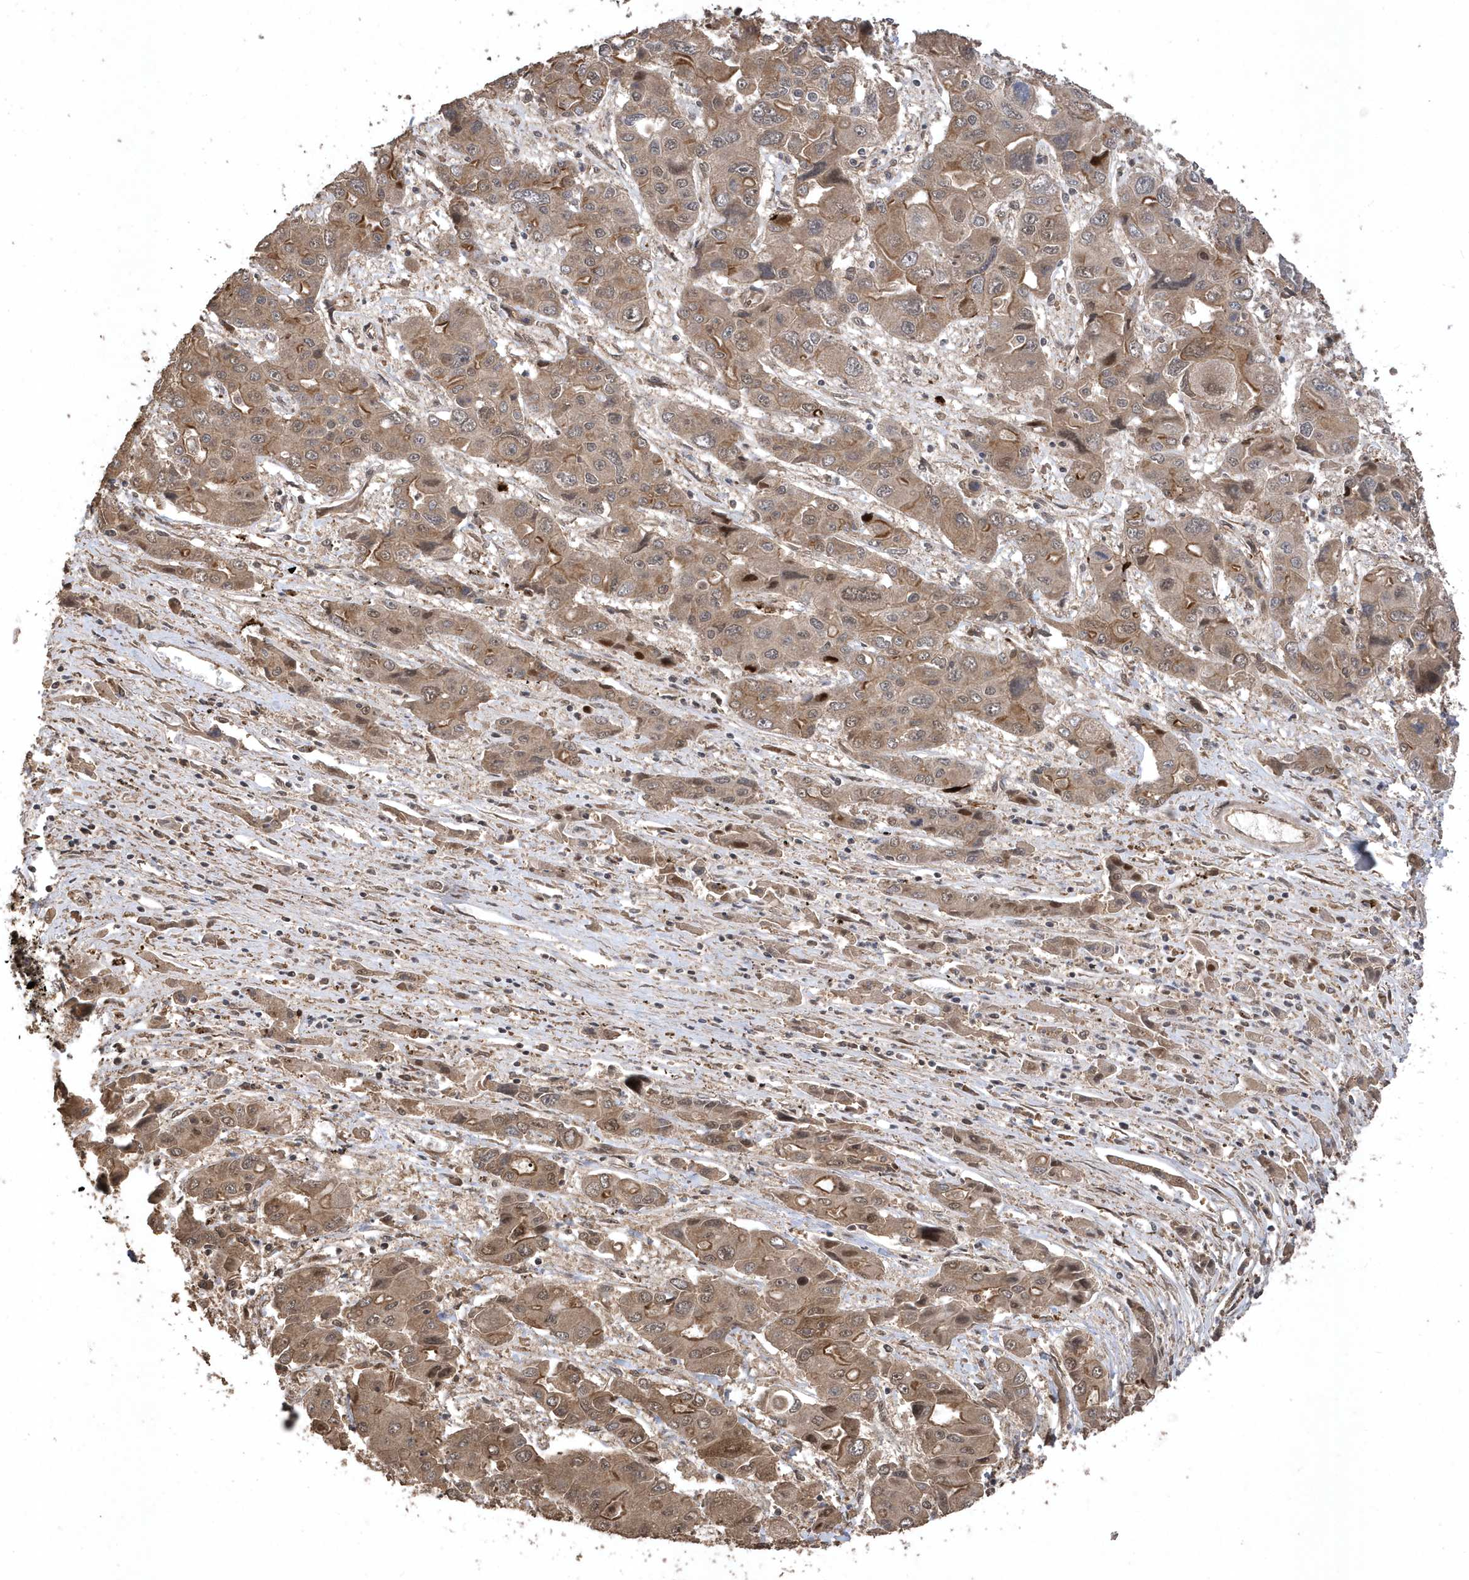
{"staining": {"intensity": "moderate", "quantity": ">75%", "location": "cytoplasmic/membranous"}, "tissue": "liver cancer", "cell_type": "Tumor cells", "image_type": "cancer", "snomed": [{"axis": "morphology", "description": "Cholangiocarcinoma"}, {"axis": "topography", "description": "Liver"}], "caption": "About >75% of tumor cells in human liver cancer (cholangiocarcinoma) demonstrate moderate cytoplasmic/membranous protein expression as visualized by brown immunohistochemical staining.", "gene": "INTS12", "patient": {"sex": "male", "age": 67}}